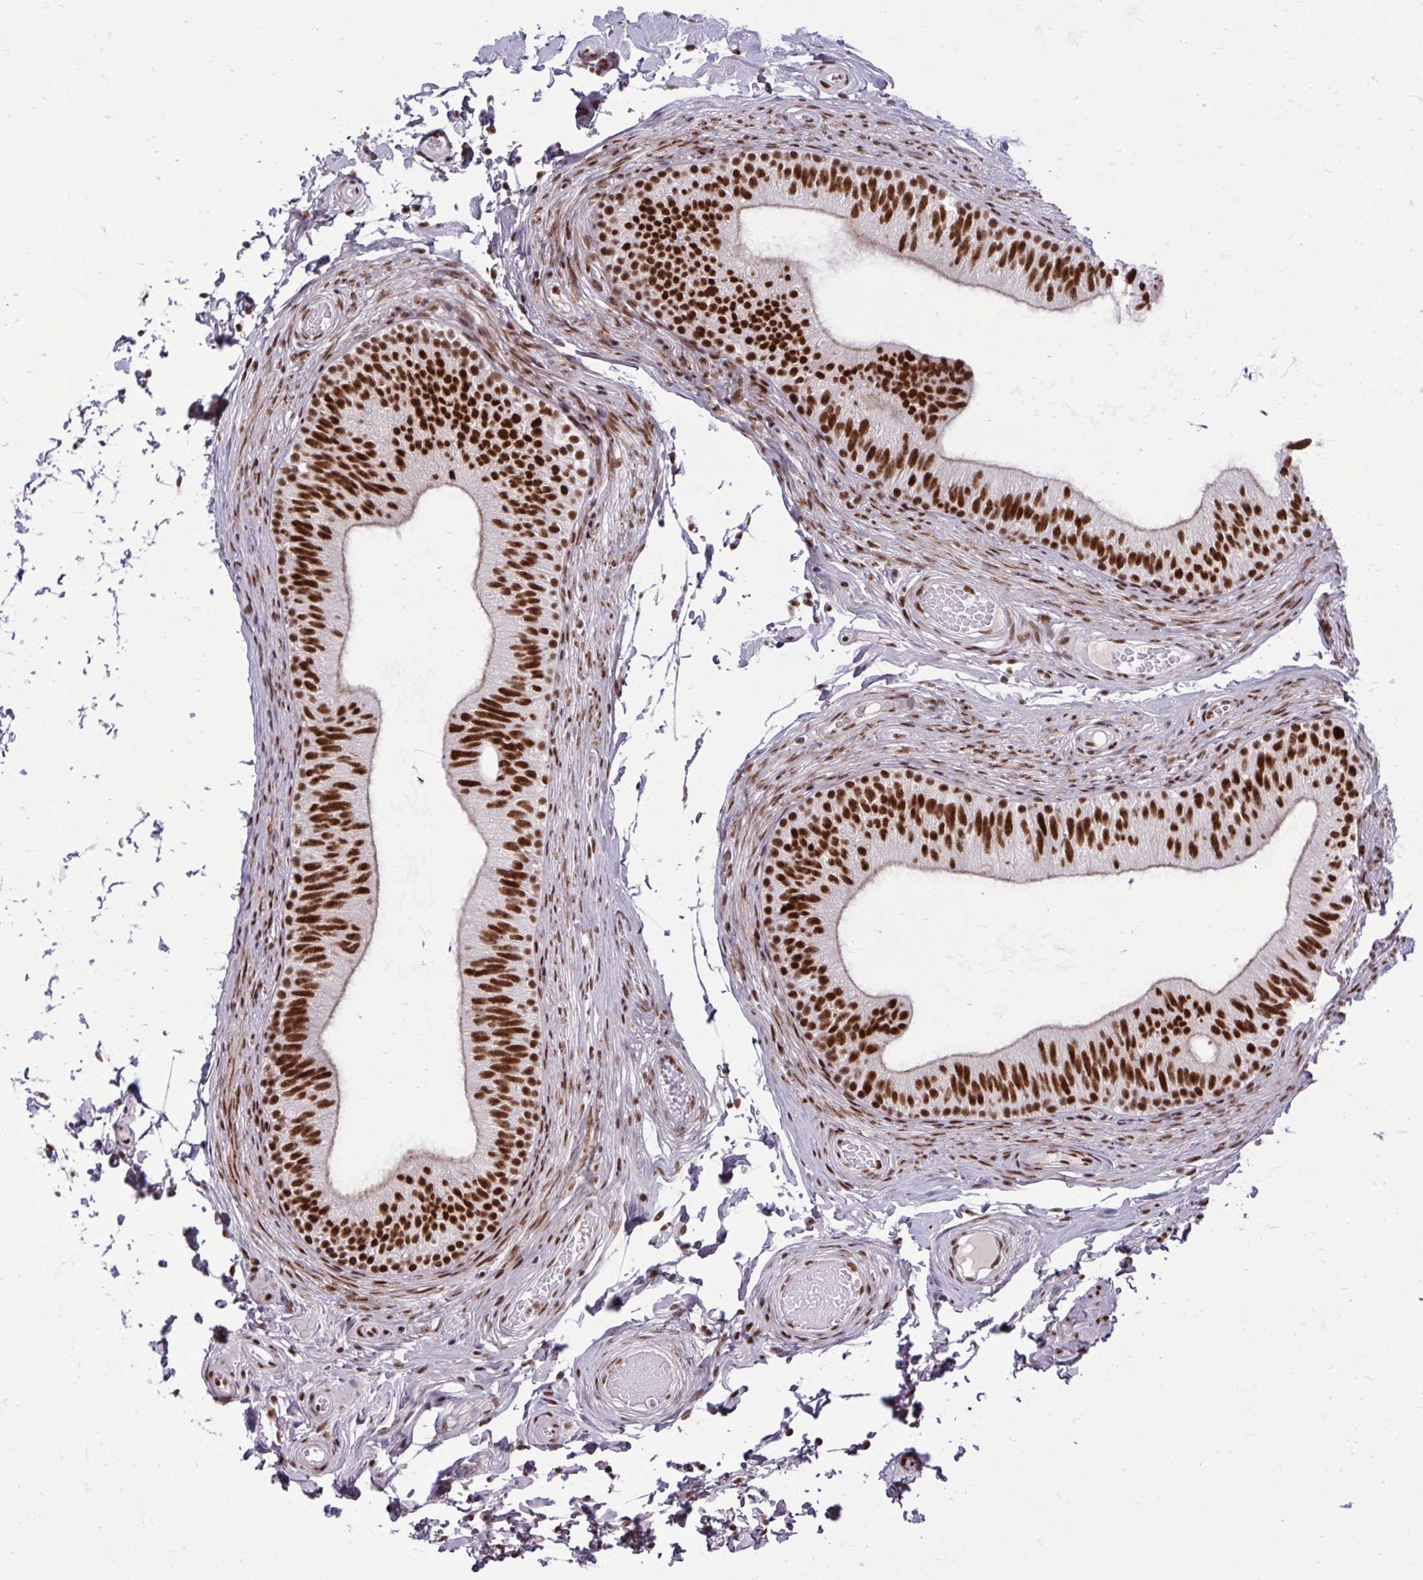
{"staining": {"intensity": "strong", "quantity": ">75%", "location": "nuclear"}, "tissue": "epididymis", "cell_type": "Glandular cells", "image_type": "normal", "snomed": [{"axis": "morphology", "description": "Normal tissue, NOS"}, {"axis": "topography", "description": "Epididymis, spermatic cord, NOS"}, {"axis": "topography", "description": "Epididymis"}, {"axis": "topography", "description": "Peripheral nerve tissue"}], "caption": "Immunohistochemical staining of normal epididymis shows high levels of strong nuclear positivity in approximately >75% of glandular cells. The staining was performed using DAB, with brown indicating positive protein expression. Nuclei are stained blue with hematoxylin.", "gene": "CDYL", "patient": {"sex": "male", "age": 29}}